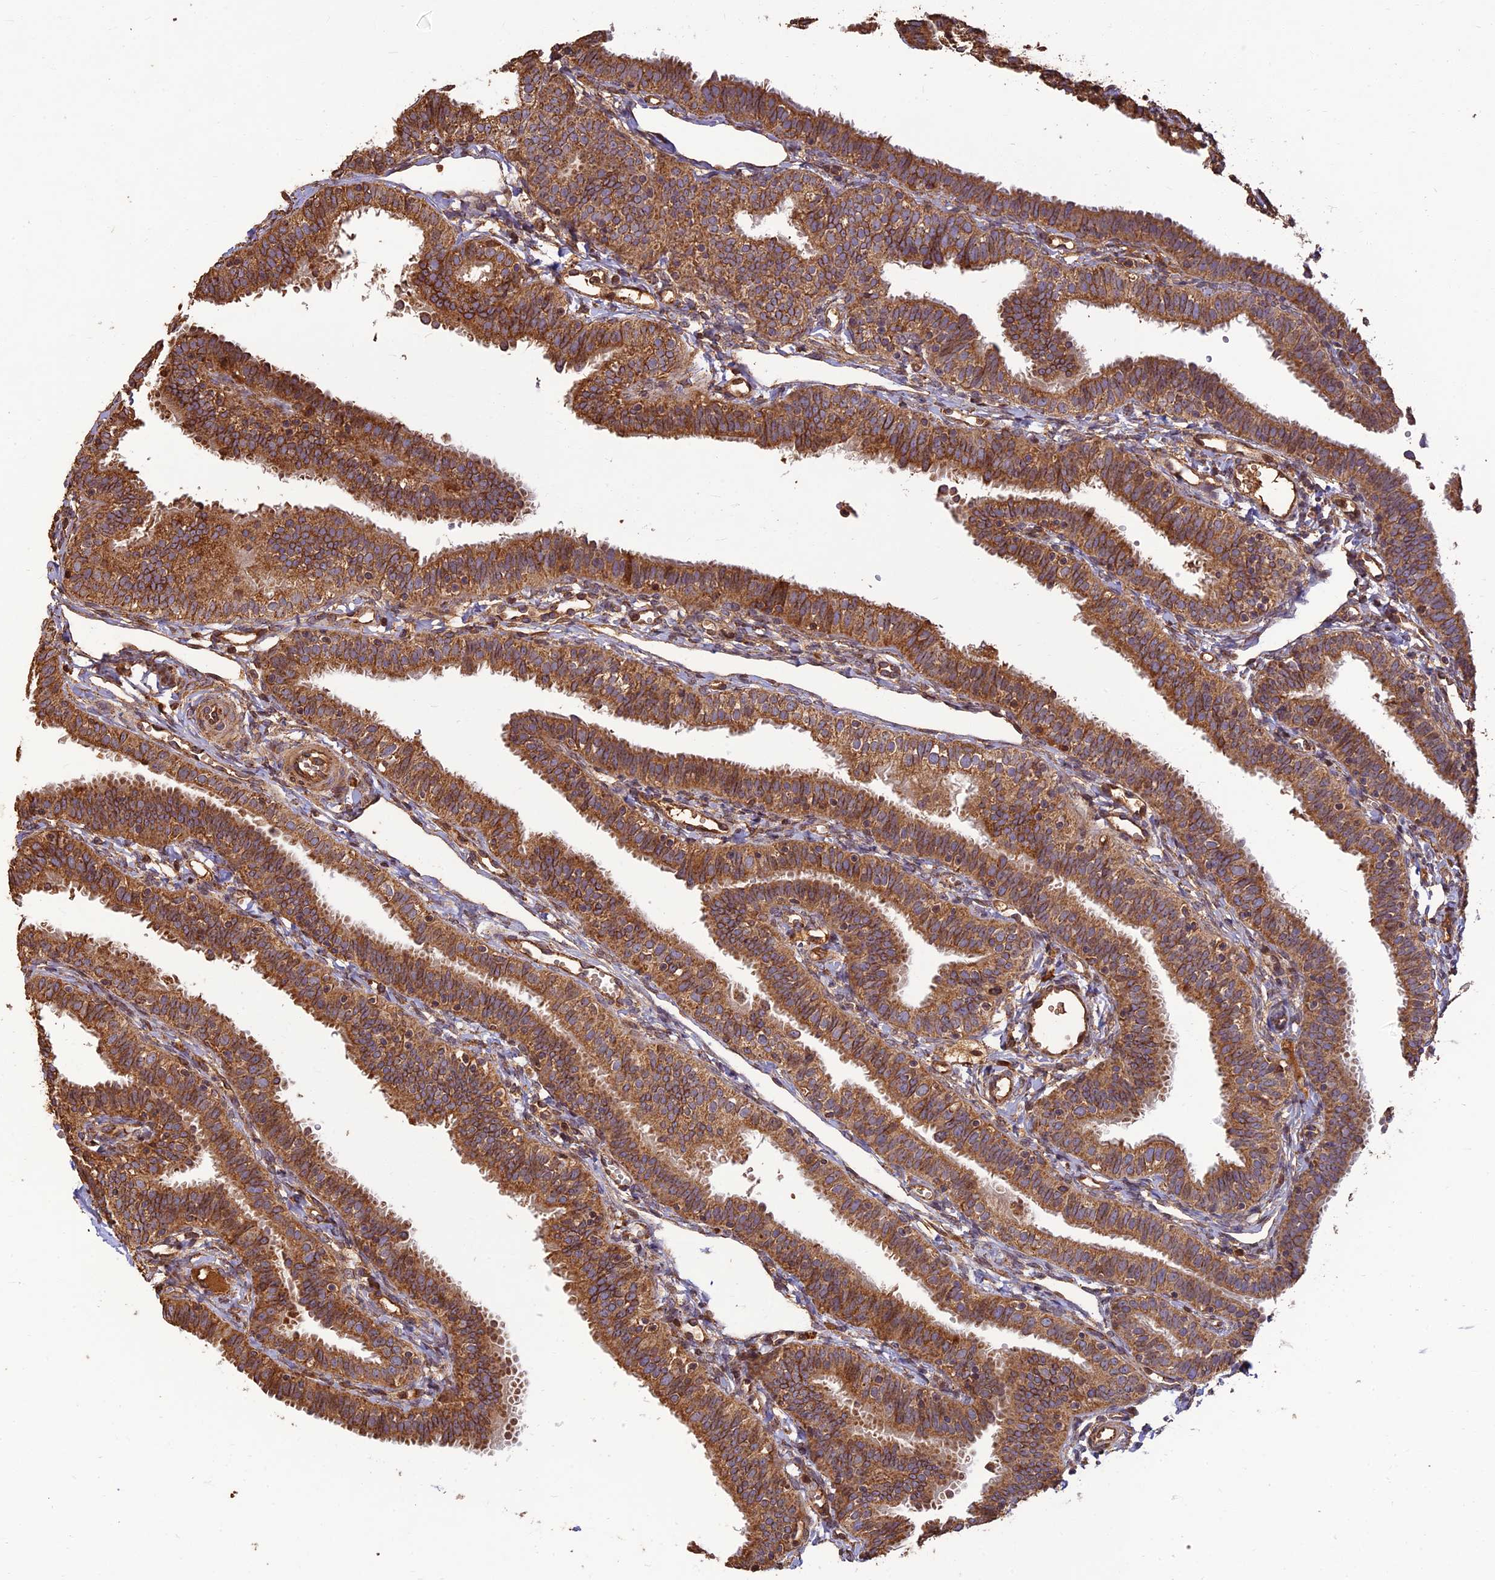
{"staining": {"intensity": "moderate", "quantity": ">75%", "location": "cytoplasmic/membranous"}, "tissue": "fallopian tube", "cell_type": "Glandular cells", "image_type": "normal", "snomed": [{"axis": "morphology", "description": "Normal tissue, NOS"}, {"axis": "topography", "description": "Fallopian tube"}], "caption": "IHC staining of benign fallopian tube, which demonstrates medium levels of moderate cytoplasmic/membranous expression in approximately >75% of glandular cells indicating moderate cytoplasmic/membranous protein staining. The staining was performed using DAB (3,3'-diaminobenzidine) (brown) for protein detection and nuclei were counterstained in hematoxylin (blue).", "gene": "CORO1C", "patient": {"sex": "female", "age": 35}}